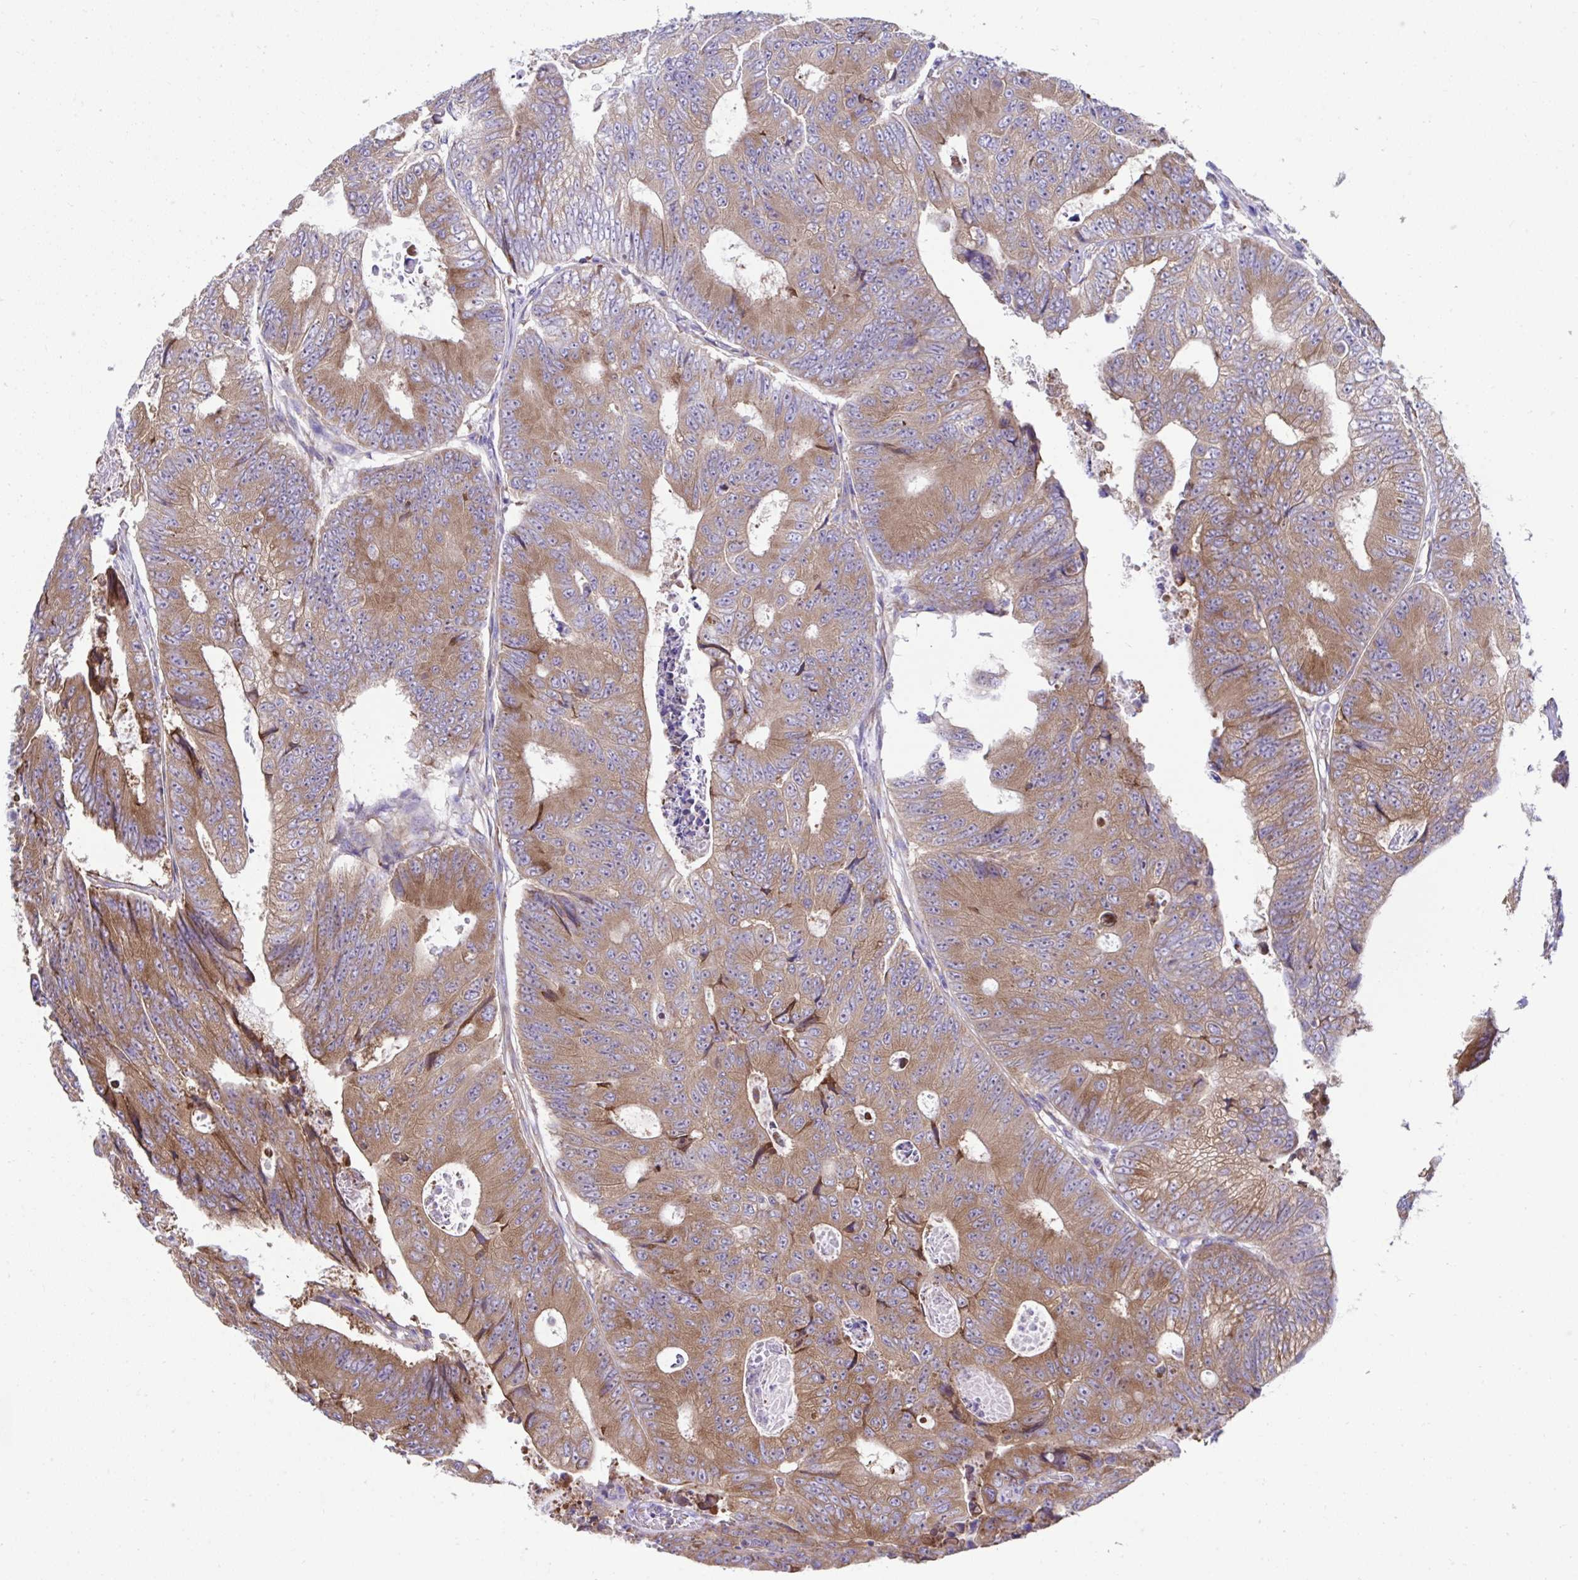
{"staining": {"intensity": "moderate", "quantity": ">75%", "location": "cytoplasmic/membranous"}, "tissue": "colorectal cancer", "cell_type": "Tumor cells", "image_type": "cancer", "snomed": [{"axis": "morphology", "description": "Adenocarcinoma, NOS"}, {"axis": "topography", "description": "Colon"}], "caption": "Moderate cytoplasmic/membranous positivity is seen in about >75% of tumor cells in colorectal adenocarcinoma.", "gene": "RPL7", "patient": {"sex": "female", "age": 48}}